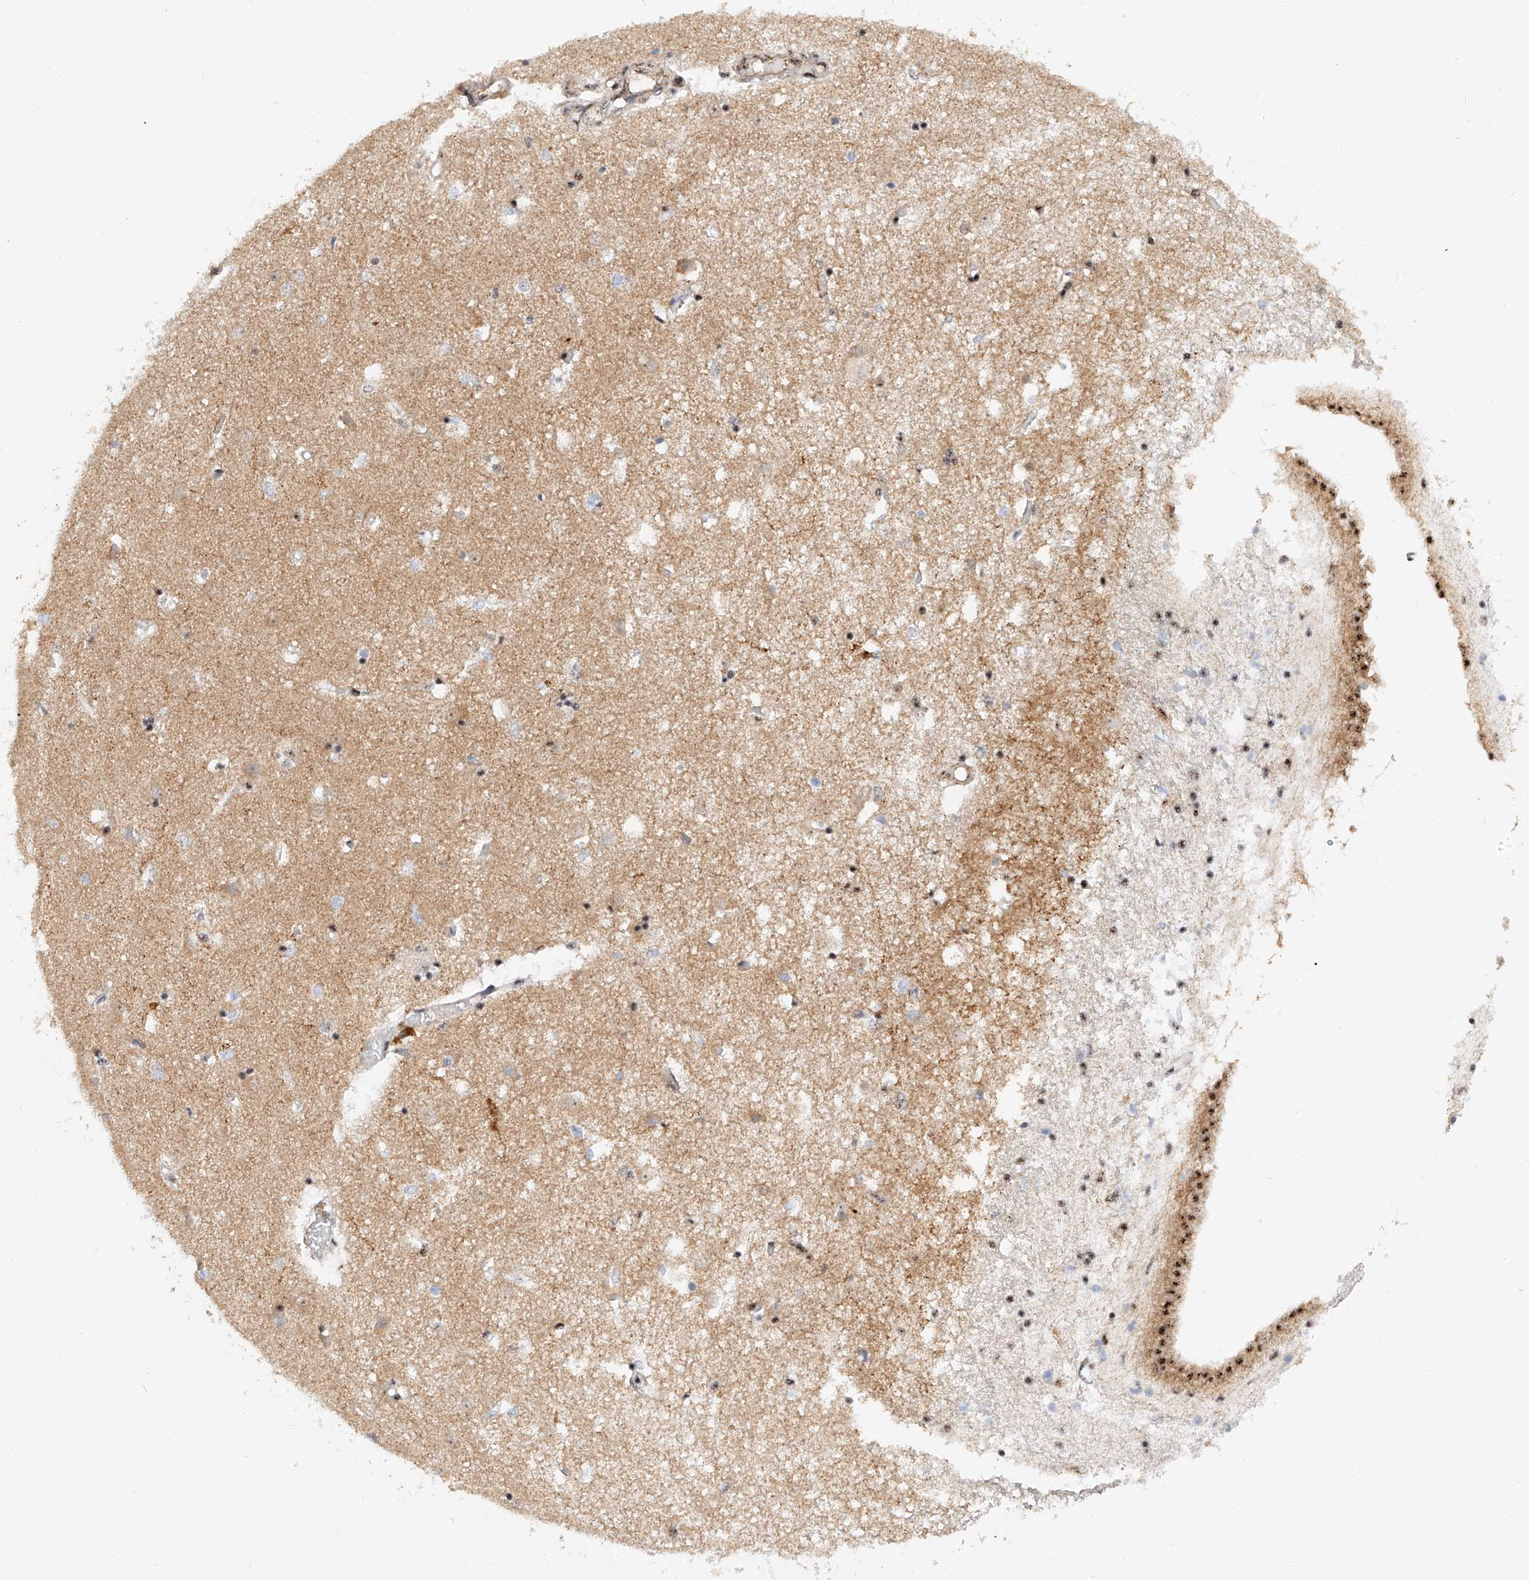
{"staining": {"intensity": "moderate", "quantity": "25%-75%", "location": "nuclear"}, "tissue": "caudate", "cell_type": "Glial cells", "image_type": "normal", "snomed": [{"axis": "morphology", "description": "Normal tissue, NOS"}, {"axis": "topography", "description": "Lateral ventricle wall"}], "caption": "Normal caudate reveals moderate nuclear positivity in about 25%-75% of glial cells The staining is performed using DAB (3,3'-diaminobenzidine) brown chromogen to label protein expression. The nuclei are counter-stained blue using hematoxylin..", "gene": "ATXN7L2", "patient": {"sex": "male", "age": 45}}